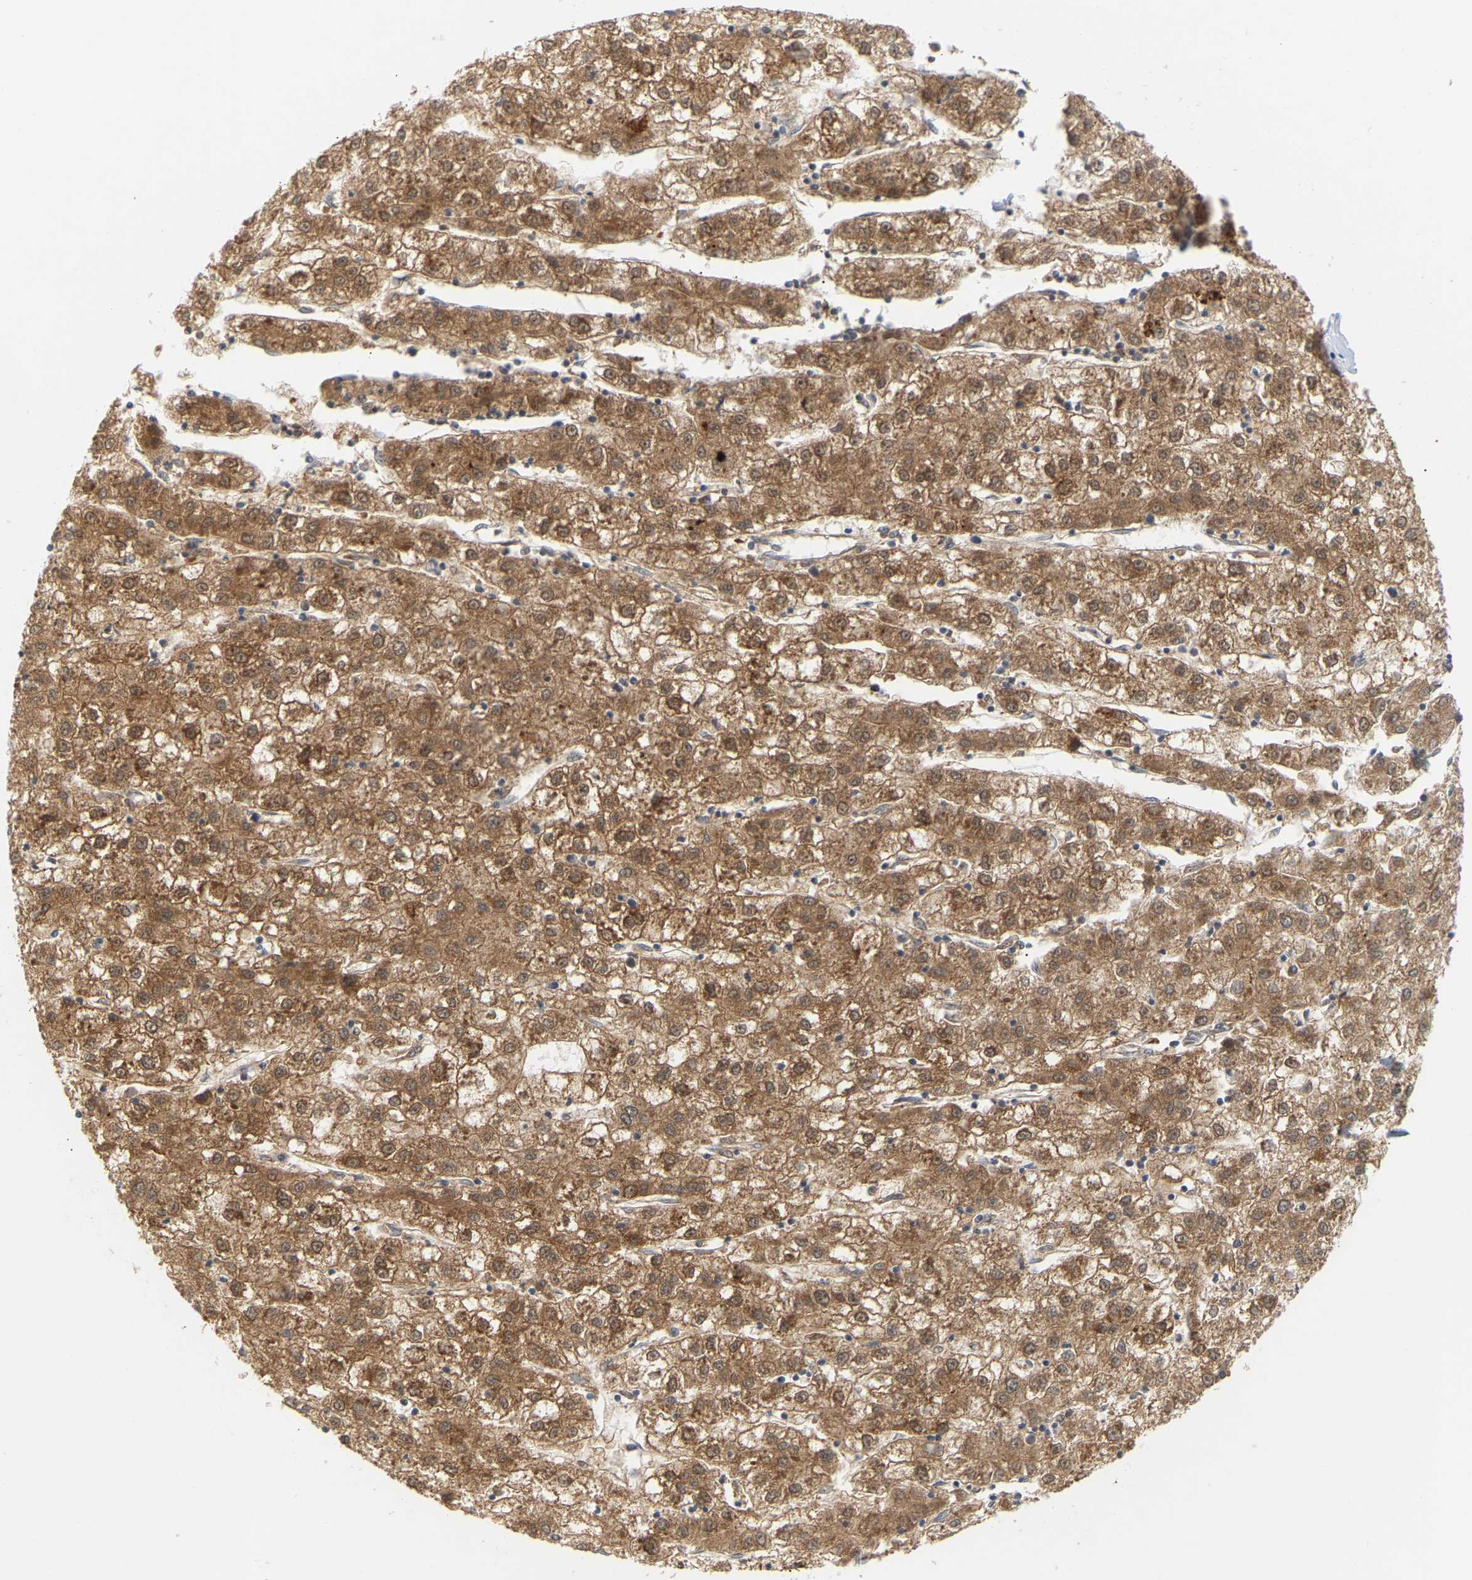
{"staining": {"intensity": "moderate", "quantity": ">75%", "location": "cytoplasmic/membranous,nuclear"}, "tissue": "liver cancer", "cell_type": "Tumor cells", "image_type": "cancer", "snomed": [{"axis": "morphology", "description": "Carcinoma, Hepatocellular, NOS"}, {"axis": "topography", "description": "Liver"}], "caption": "Moderate cytoplasmic/membranous and nuclear positivity for a protein is seen in about >75% of tumor cells of liver cancer using IHC.", "gene": "TPMT", "patient": {"sex": "male", "age": 72}}